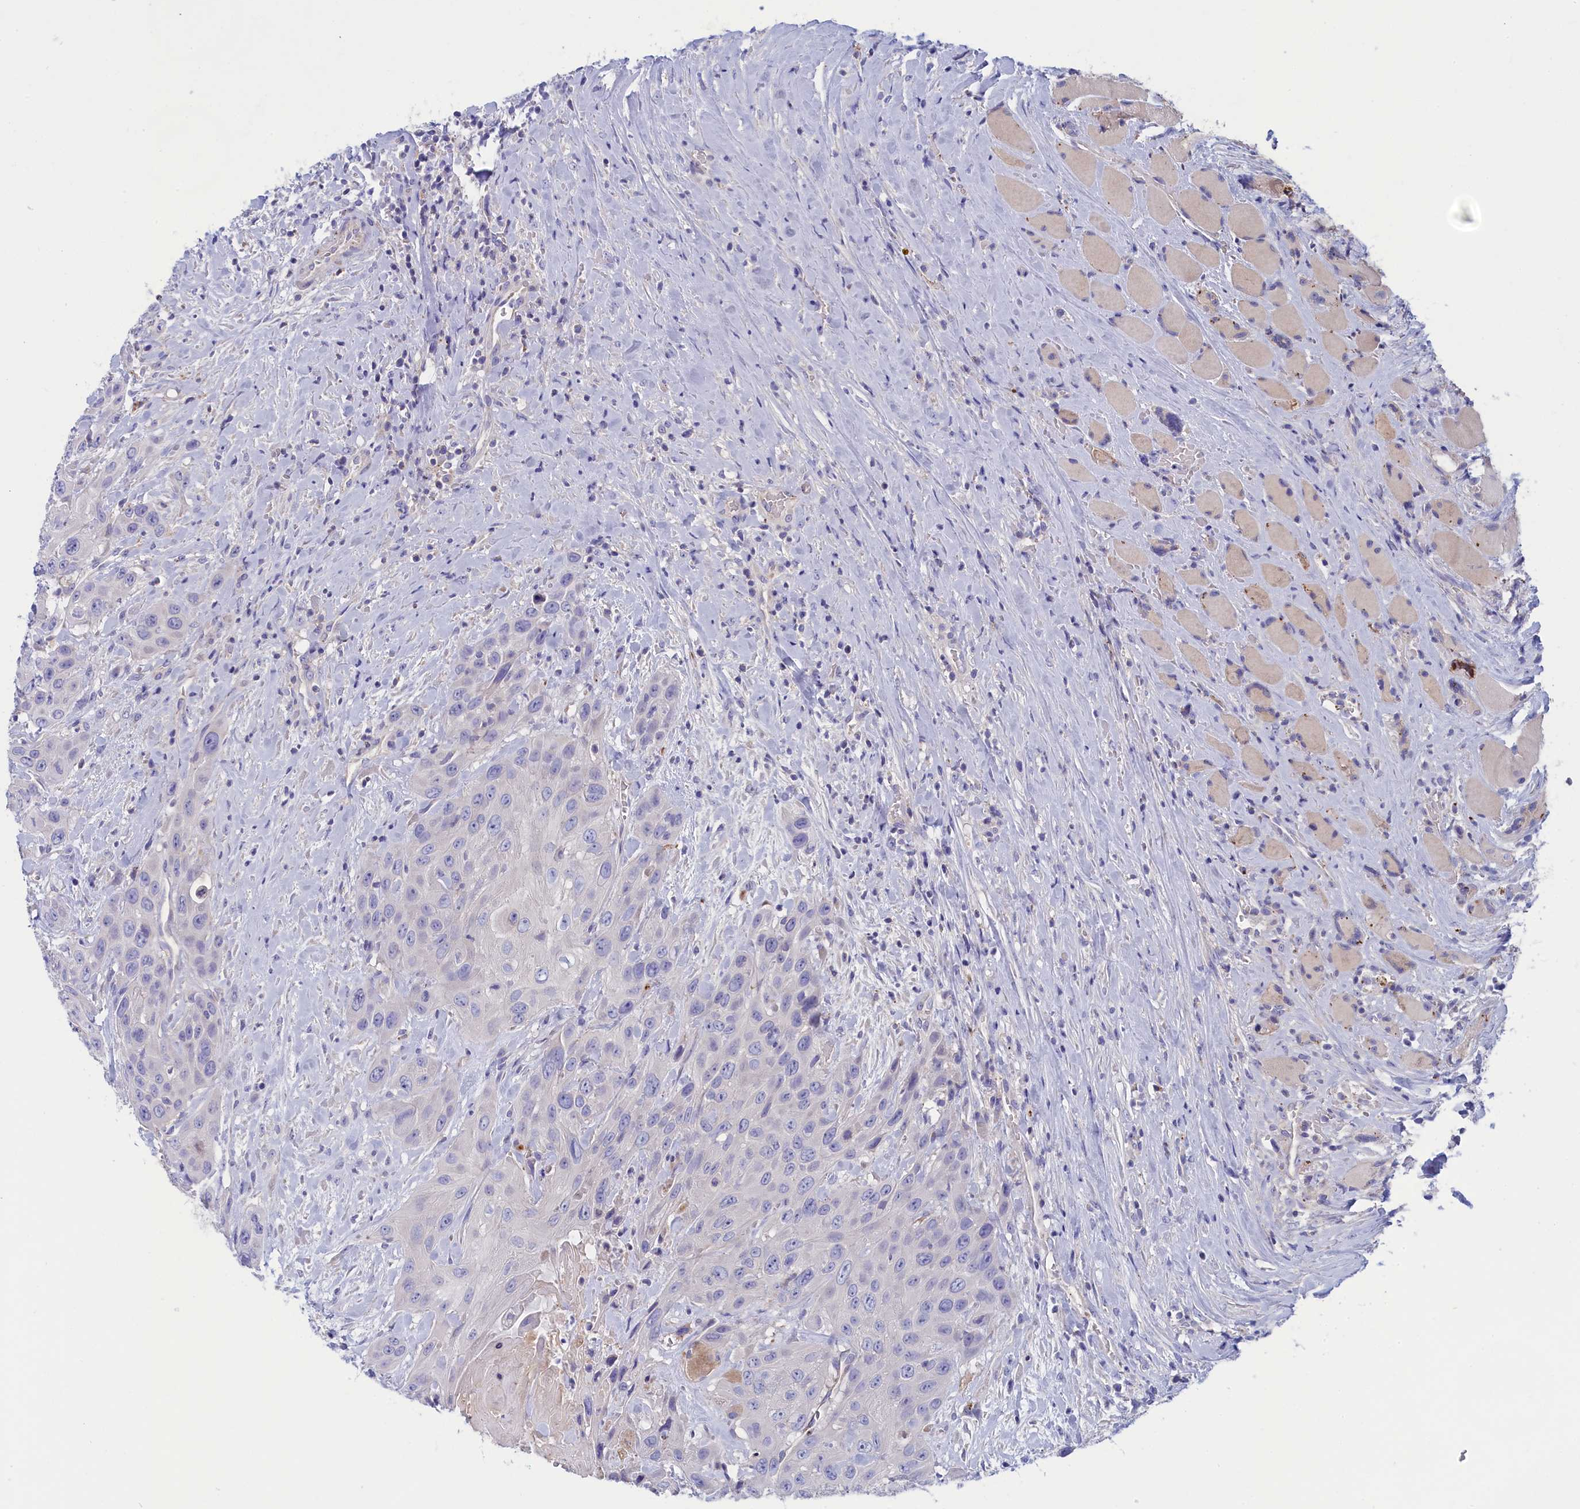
{"staining": {"intensity": "negative", "quantity": "none", "location": "none"}, "tissue": "head and neck cancer", "cell_type": "Tumor cells", "image_type": "cancer", "snomed": [{"axis": "morphology", "description": "Squamous cell carcinoma, NOS"}, {"axis": "topography", "description": "Head-Neck"}], "caption": "Human head and neck cancer stained for a protein using immunohistochemistry shows no expression in tumor cells.", "gene": "WDR6", "patient": {"sex": "male", "age": 81}}